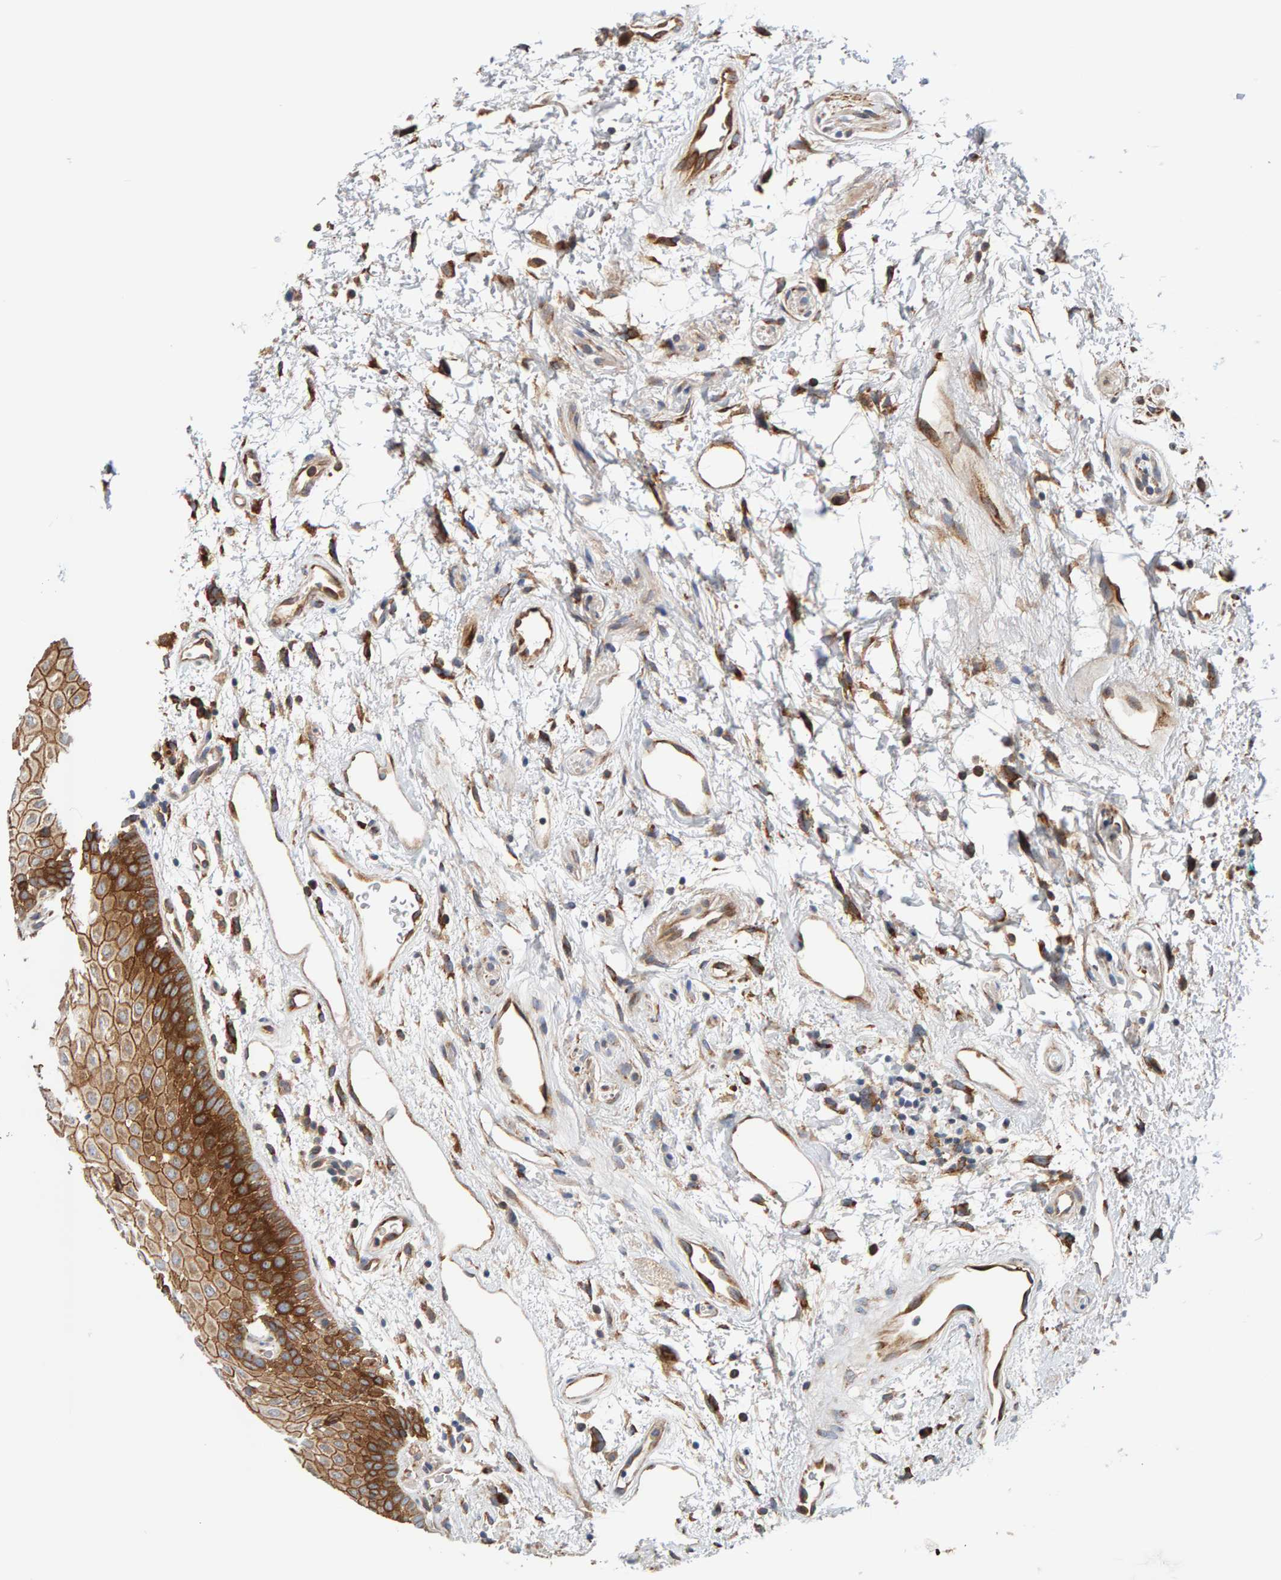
{"staining": {"intensity": "strong", "quantity": ">75%", "location": "cytoplasmic/membranous"}, "tissue": "oral mucosa", "cell_type": "Squamous epithelial cells", "image_type": "normal", "snomed": [{"axis": "morphology", "description": "Normal tissue, NOS"}, {"axis": "topography", "description": "Skeletal muscle"}, {"axis": "topography", "description": "Oral tissue"}, {"axis": "topography", "description": "Peripheral nerve tissue"}], "caption": "Immunohistochemistry (IHC) histopathology image of unremarkable oral mucosa stained for a protein (brown), which exhibits high levels of strong cytoplasmic/membranous expression in approximately >75% of squamous epithelial cells.", "gene": "BAIAP2", "patient": {"sex": "female", "age": 84}}